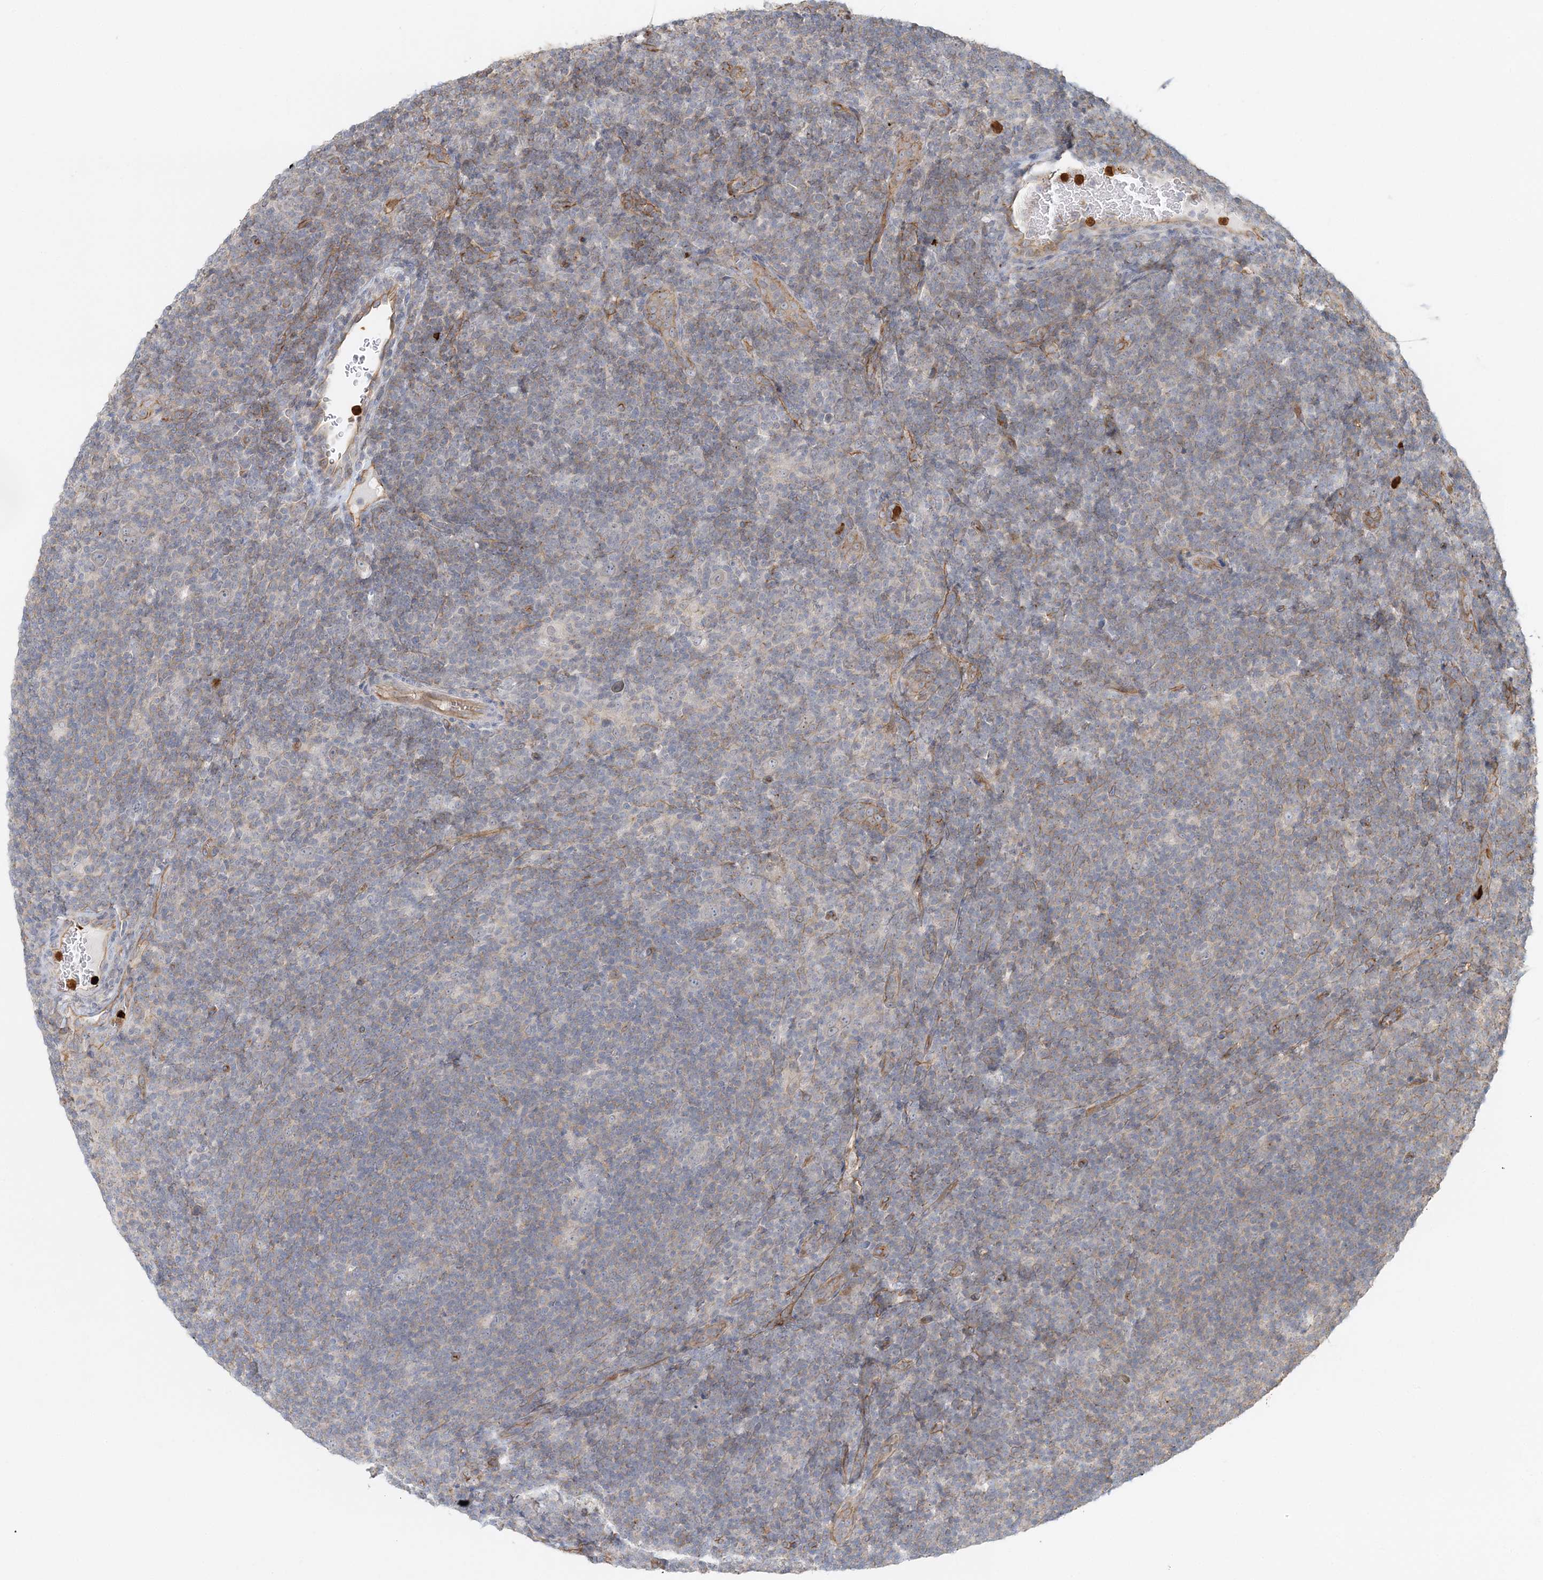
{"staining": {"intensity": "negative", "quantity": "none", "location": "none"}, "tissue": "lymphoma", "cell_type": "Tumor cells", "image_type": "cancer", "snomed": [{"axis": "morphology", "description": "Hodgkin's disease, NOS"}, {"axis": "topography", "description": "Lymph node"}], "caption": "A histopathology image of lymphoma stained for a protein demonstrates no brown staining in tumor cells.", "gene": "DNAH1", "patient": {"sex": "female", "age": 57}}